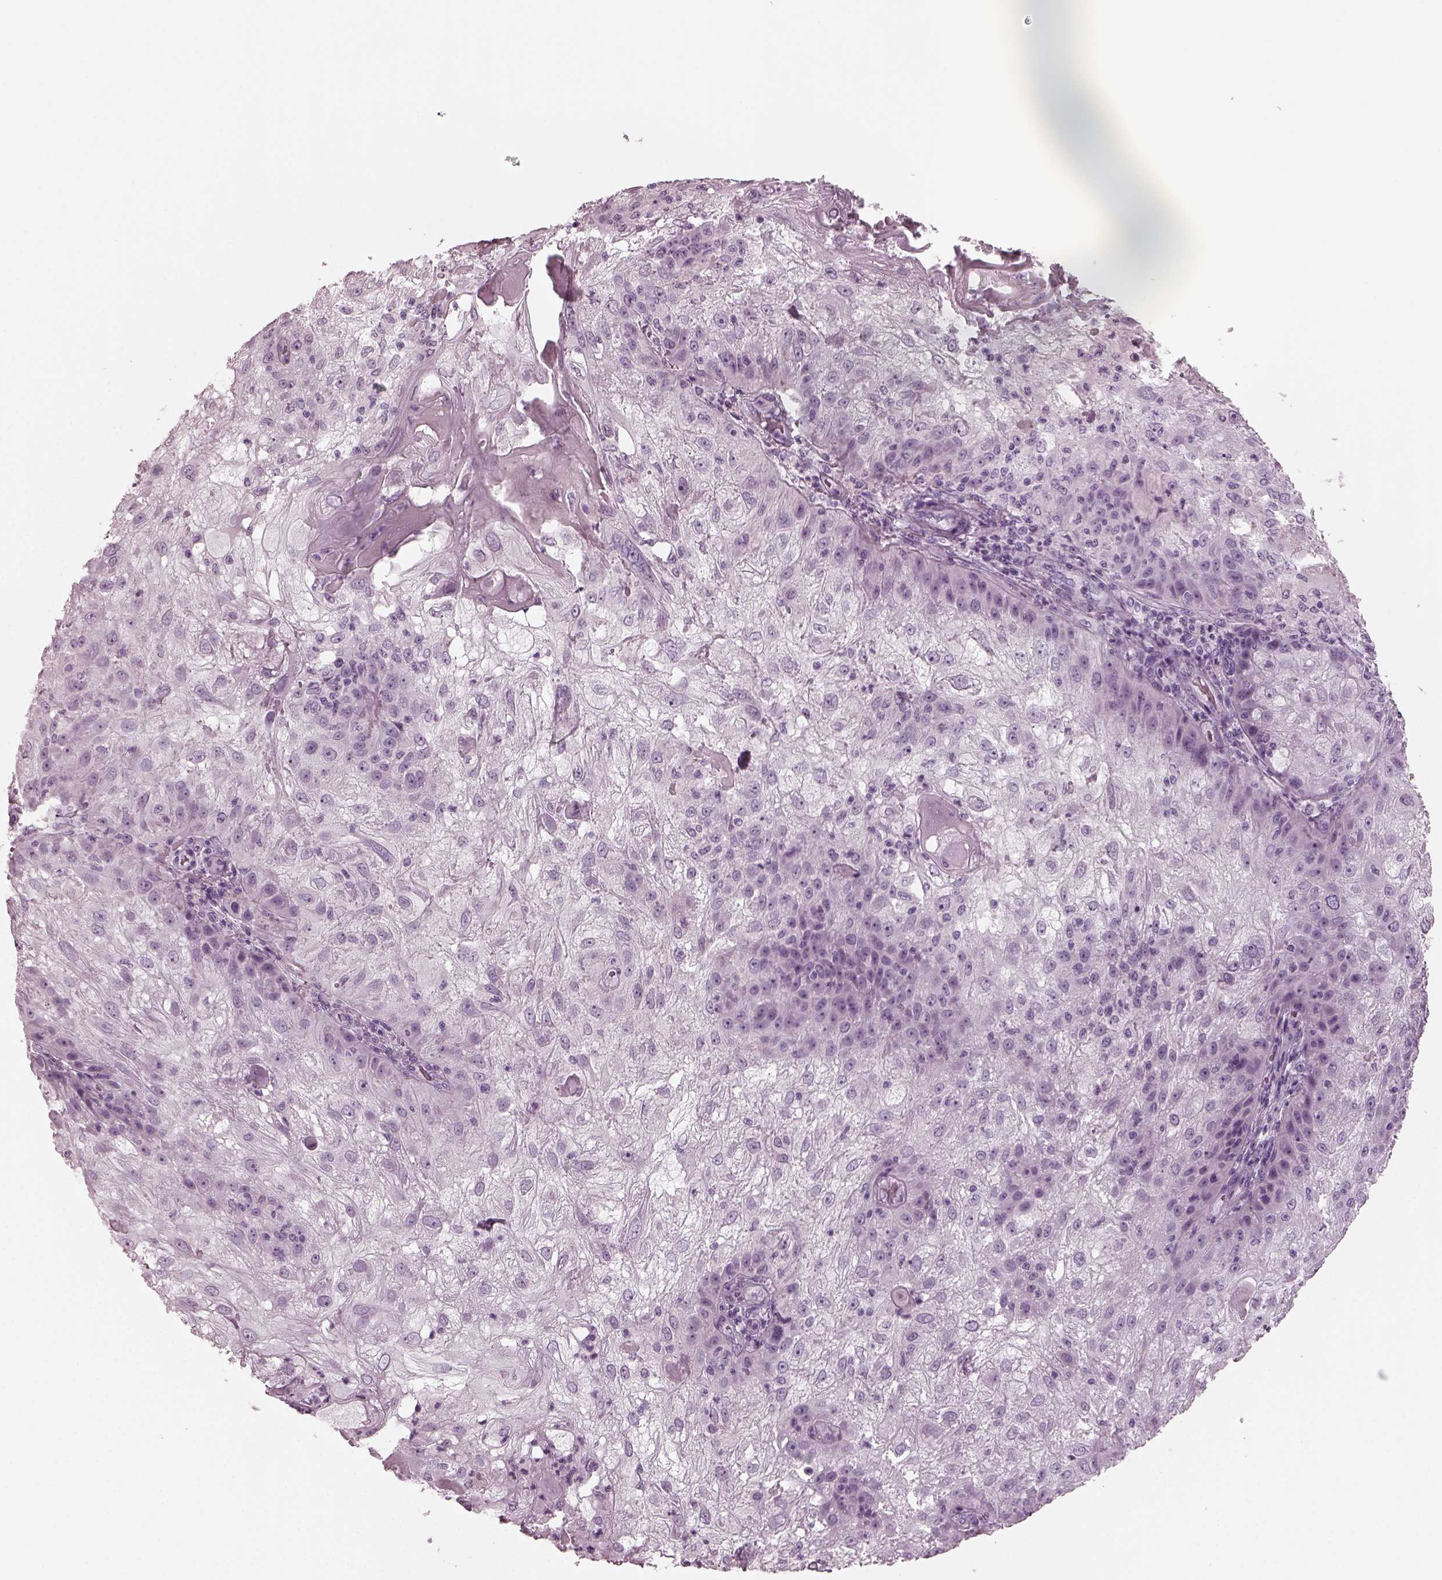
{"staining": {"intensity": "negative", "quantity": "none", "location": "none"}, "tissue": "skin cancer", "cell_type": "Tumor cells", "image_type": "cancer", "snomed": [{"axis": "morphology", "description": "Normal tissue, NOS"}, {"axis": "morphology", "description": "Squamous cell carcinoma, NOS"}, {"axis": "topography", "description": "Skin"}], "caption": "Immunohistochemistry (IHC) image of neoplastic tissue: skin cancer (squamous cell carcinoma) stained with DAB exhibits no significant protein expression in tumor cells.", "gene": "RCVRN", "patient": {"sex": "female", "age": 83}}